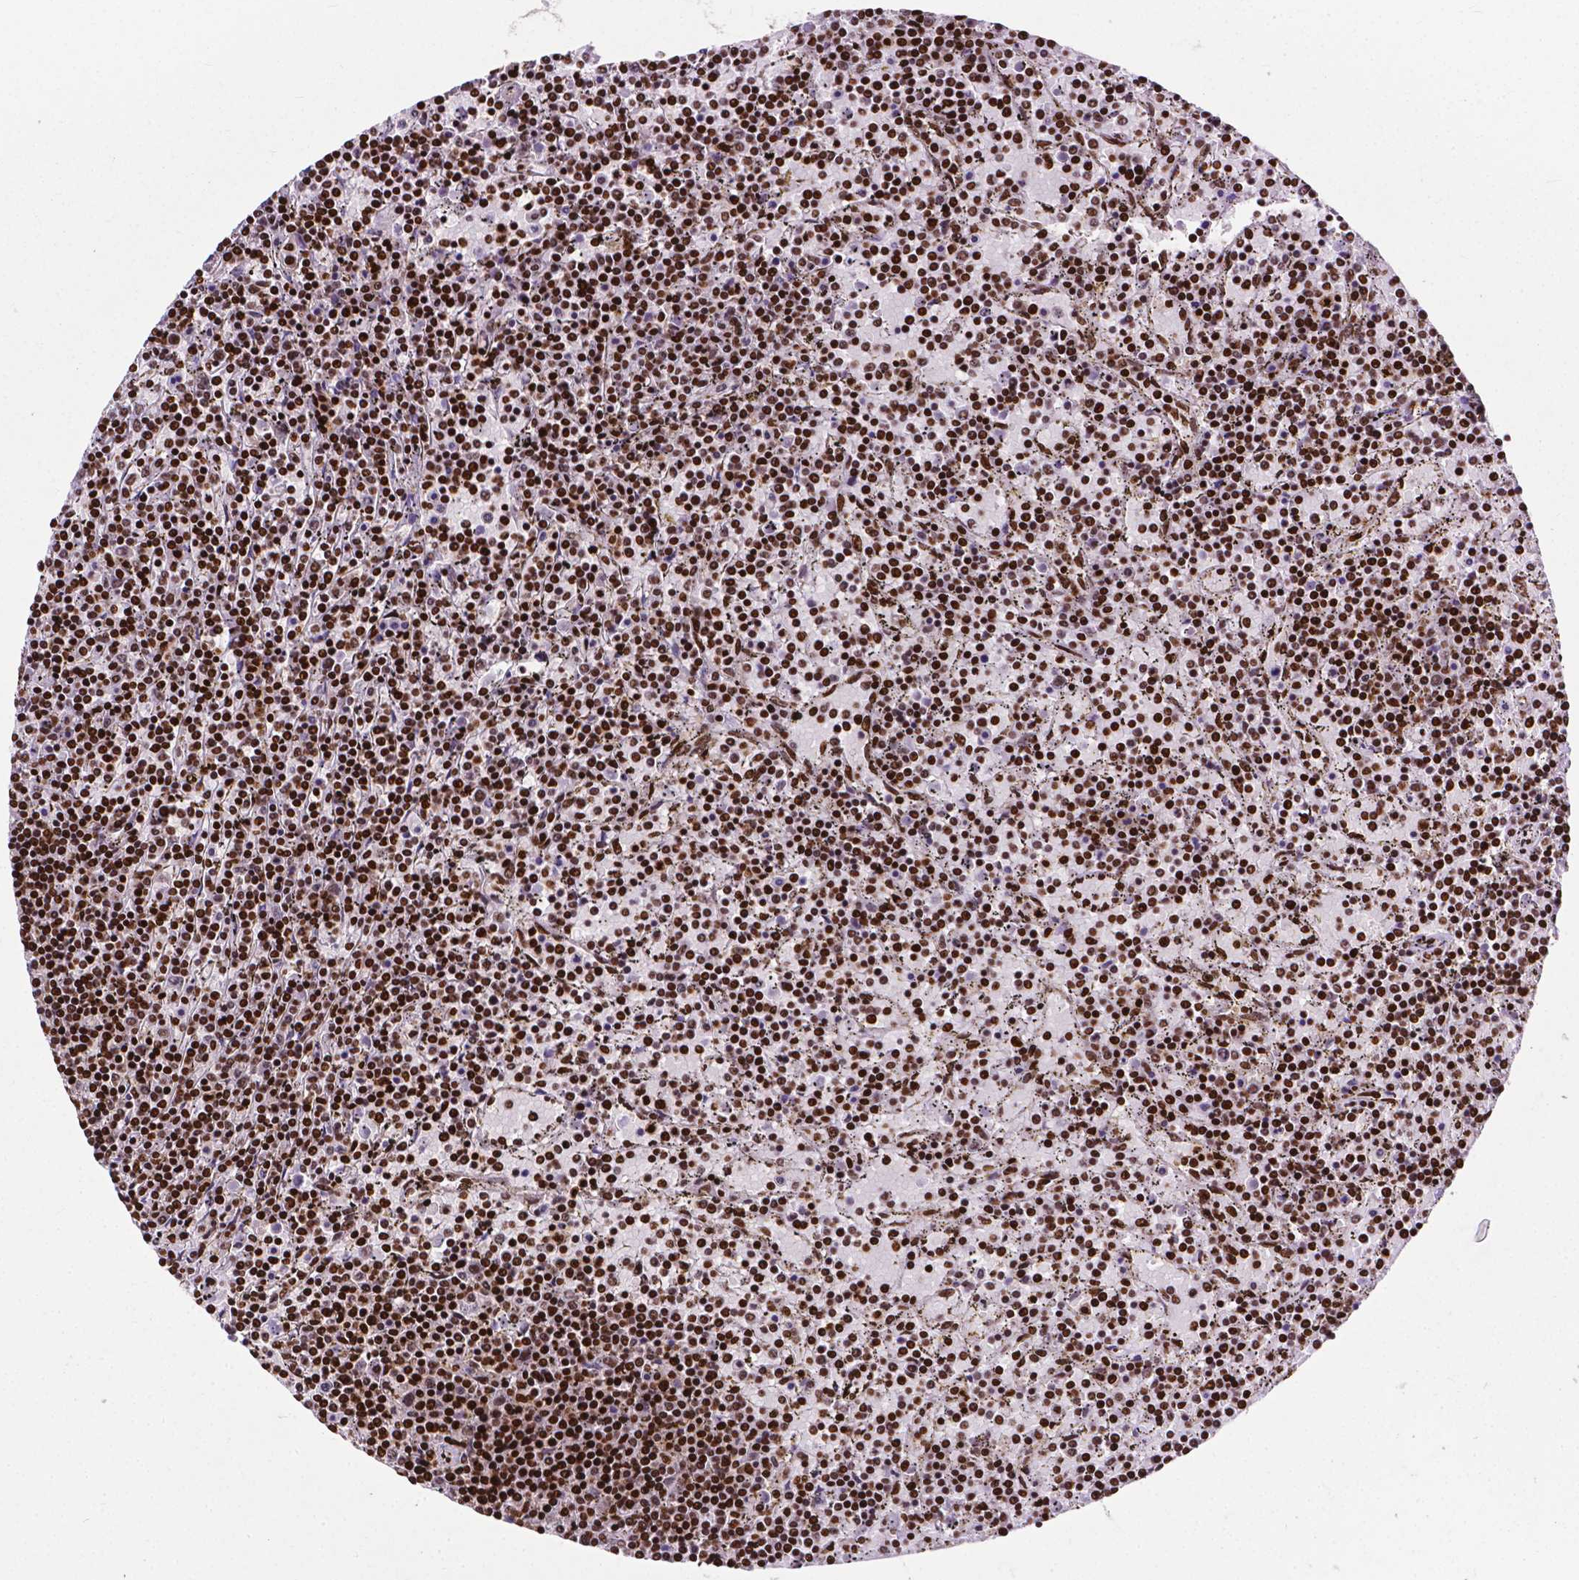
{"staining": {"intensity": "strong", "quantity": ">75%", "location": "nuclear"}, "tissue": "lymphoma", "cell_type": "Tumor cells", "image_type": "cancer", "snomed": [{"axis": "morphology", "description": "Malignant lymphoma, non-Hodgkin's type, Low grade"}, {"axis": "topography", "description": "Spleen"}], "caption": "An immunohistochemistry (IHC) histopathology image of tumor tissue is shown. Protein staining in brown shows strong nuclear positivity in lymphoma within tumor cells. (DAB (3,3'-diaminobenzidine) = brown stain, brightfield microscopy at high magnification).", "gene": "SMIM5", "patient": {"sex": "female", "age": 77}}